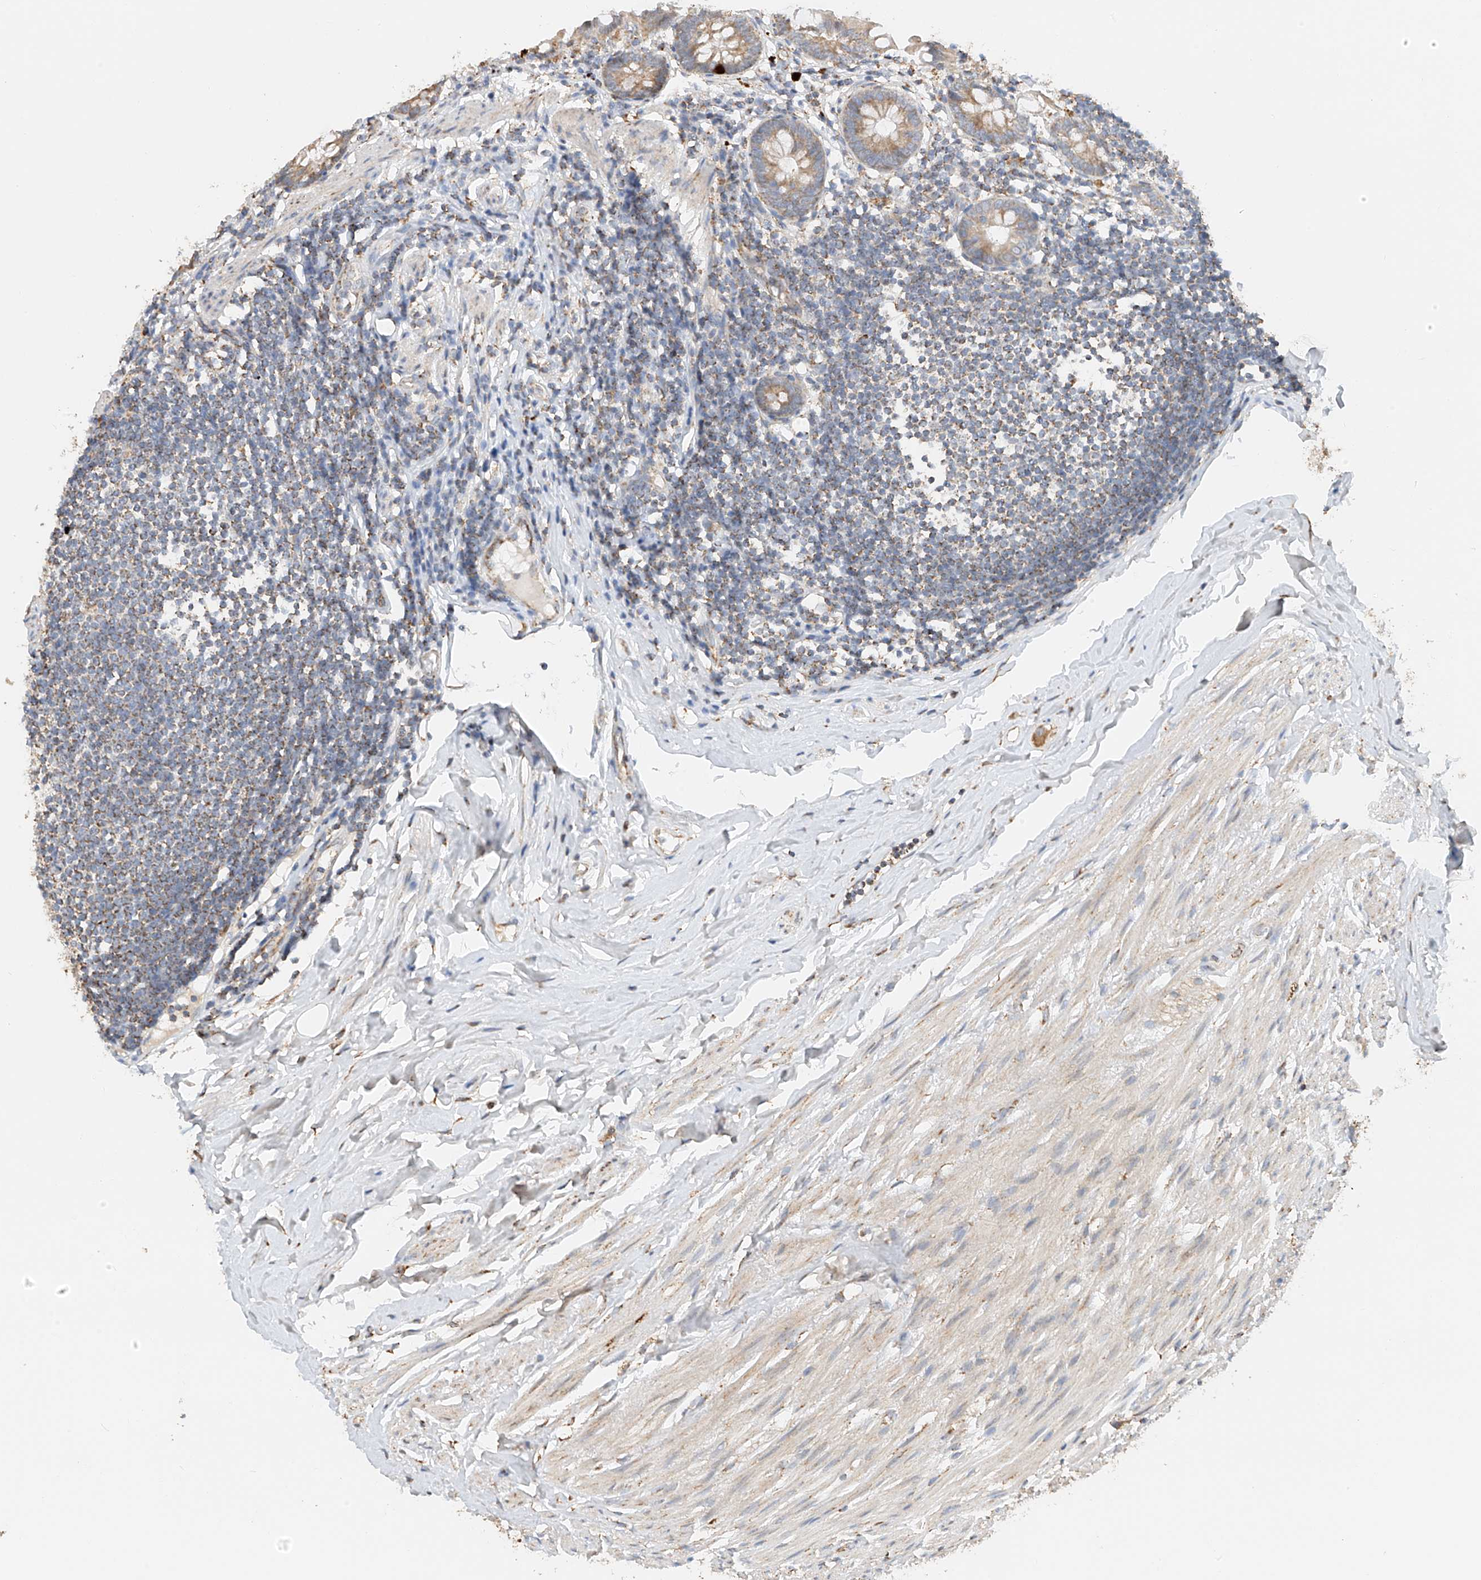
{"staining": {"intensity": "moderate", "quantity": "25%-75%", "location": "cytoplasmic/membranous"}, "tissue": "appendix", "cell_type": "Glandular cells", "image_type": "normal", "snomed": [{"axis": "morphology", "description": "Normal tissue, NOS"}, {"axis": "topography", "description": "Appendix"}], "caption": "Immunohistochemical staining of benign appendix shows medium levels of moderate cytoplasmic/membranous positivity in about 25%-75% of glandular cells.", "gene": "YIPF7", "patient": {"sex": "female", "age": 62}}